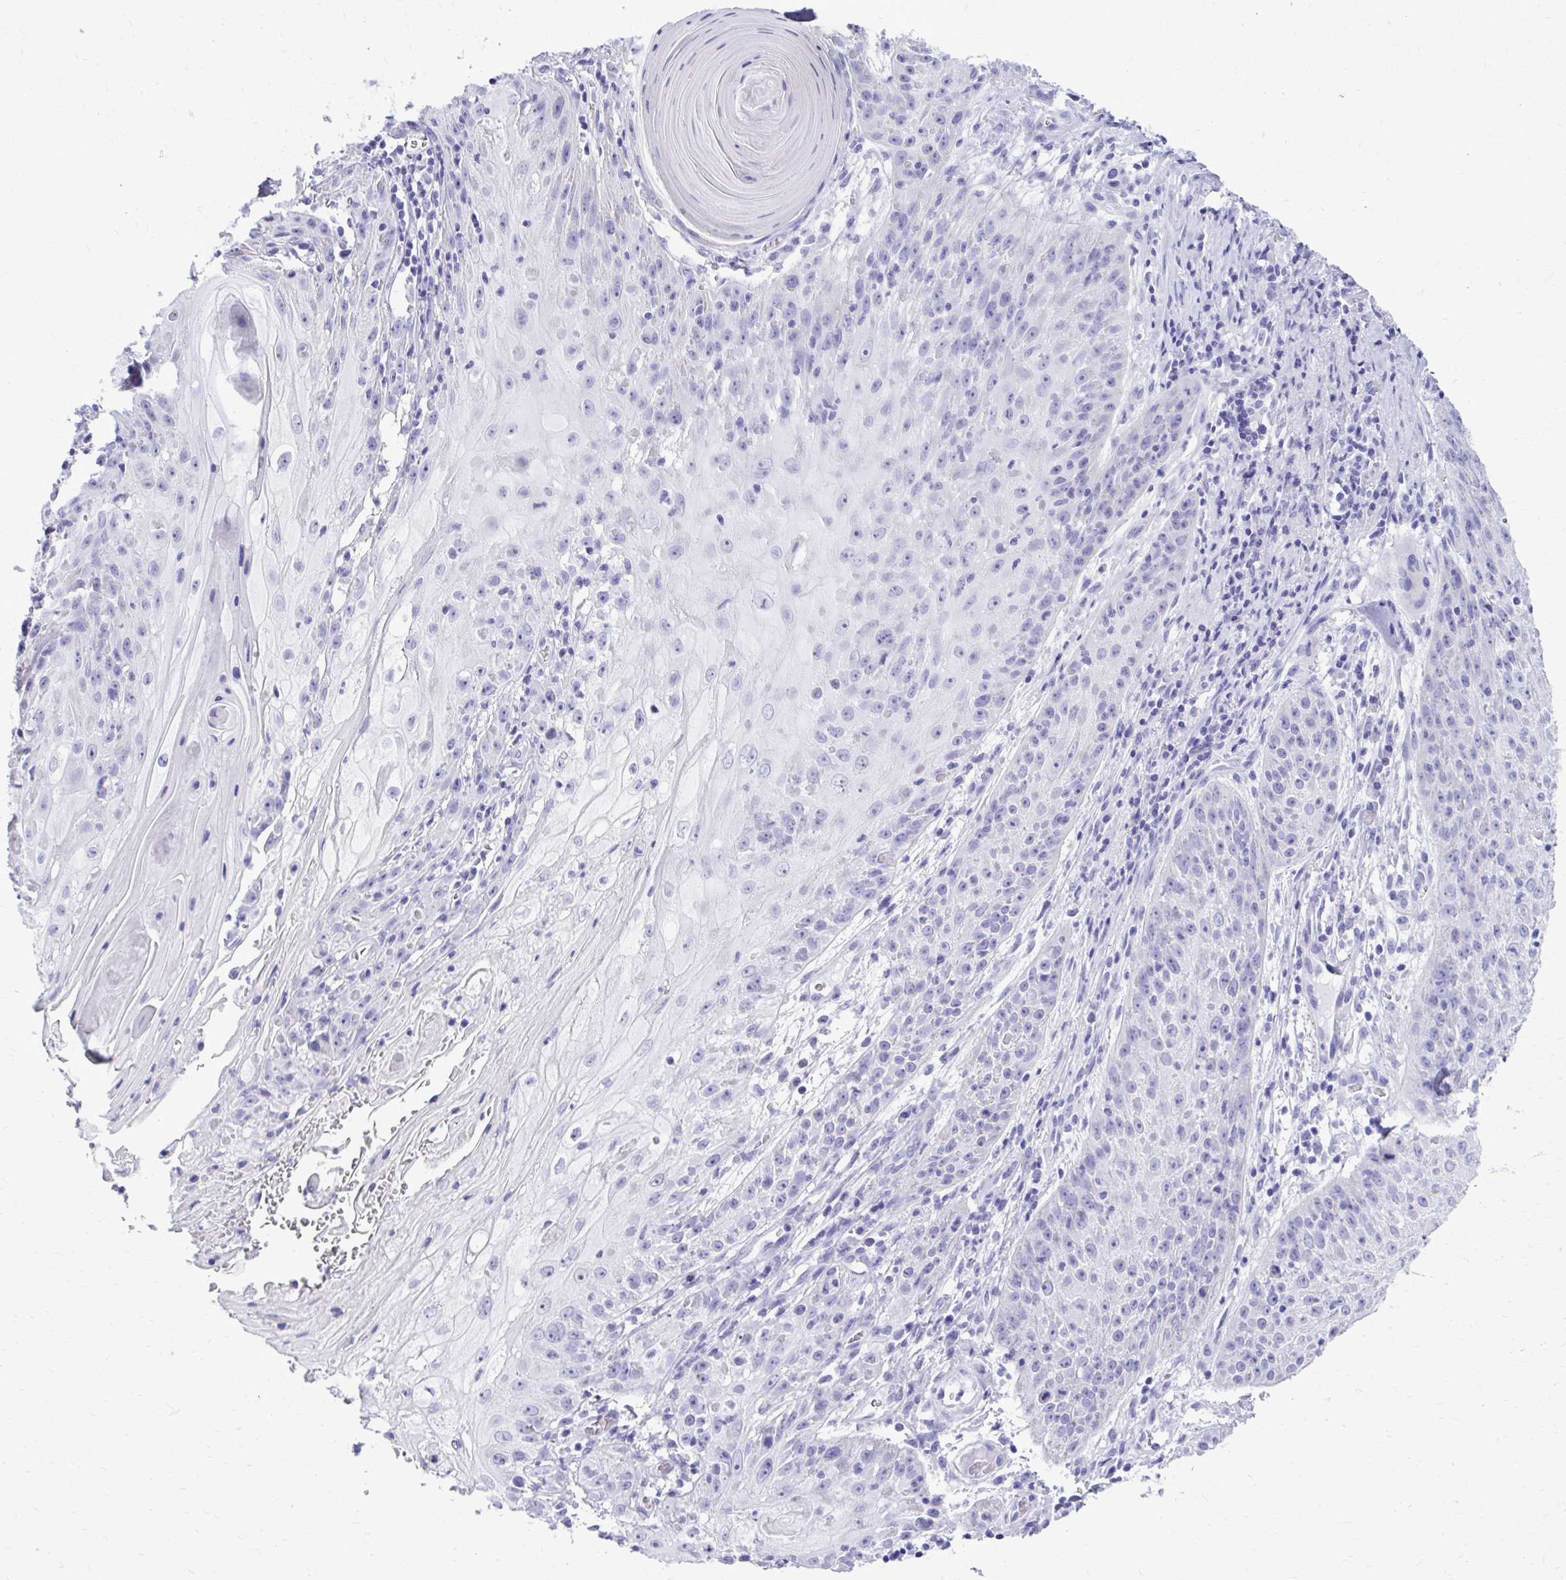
{"staining": {"intensity": "negative", "quantity": "none", "location": "none"}, "tissue": "skin cancer", "cell_type": "Tumor cells", "image_type": "cancer", "snomed": [{"axis": "morphology", "description": "Squamous cell carcinoma, NOS"}, {"axis": "topography", "description": "Skin"}, {"axis": "topography", "description": "Vulva"}], "caption": "Skin squamous cell carcinoma was stained to show a protein in brown. There is no significant positivity in tumor cells.", "gene": "RALYL", "patient": {"sex": "female", "age": 76}}